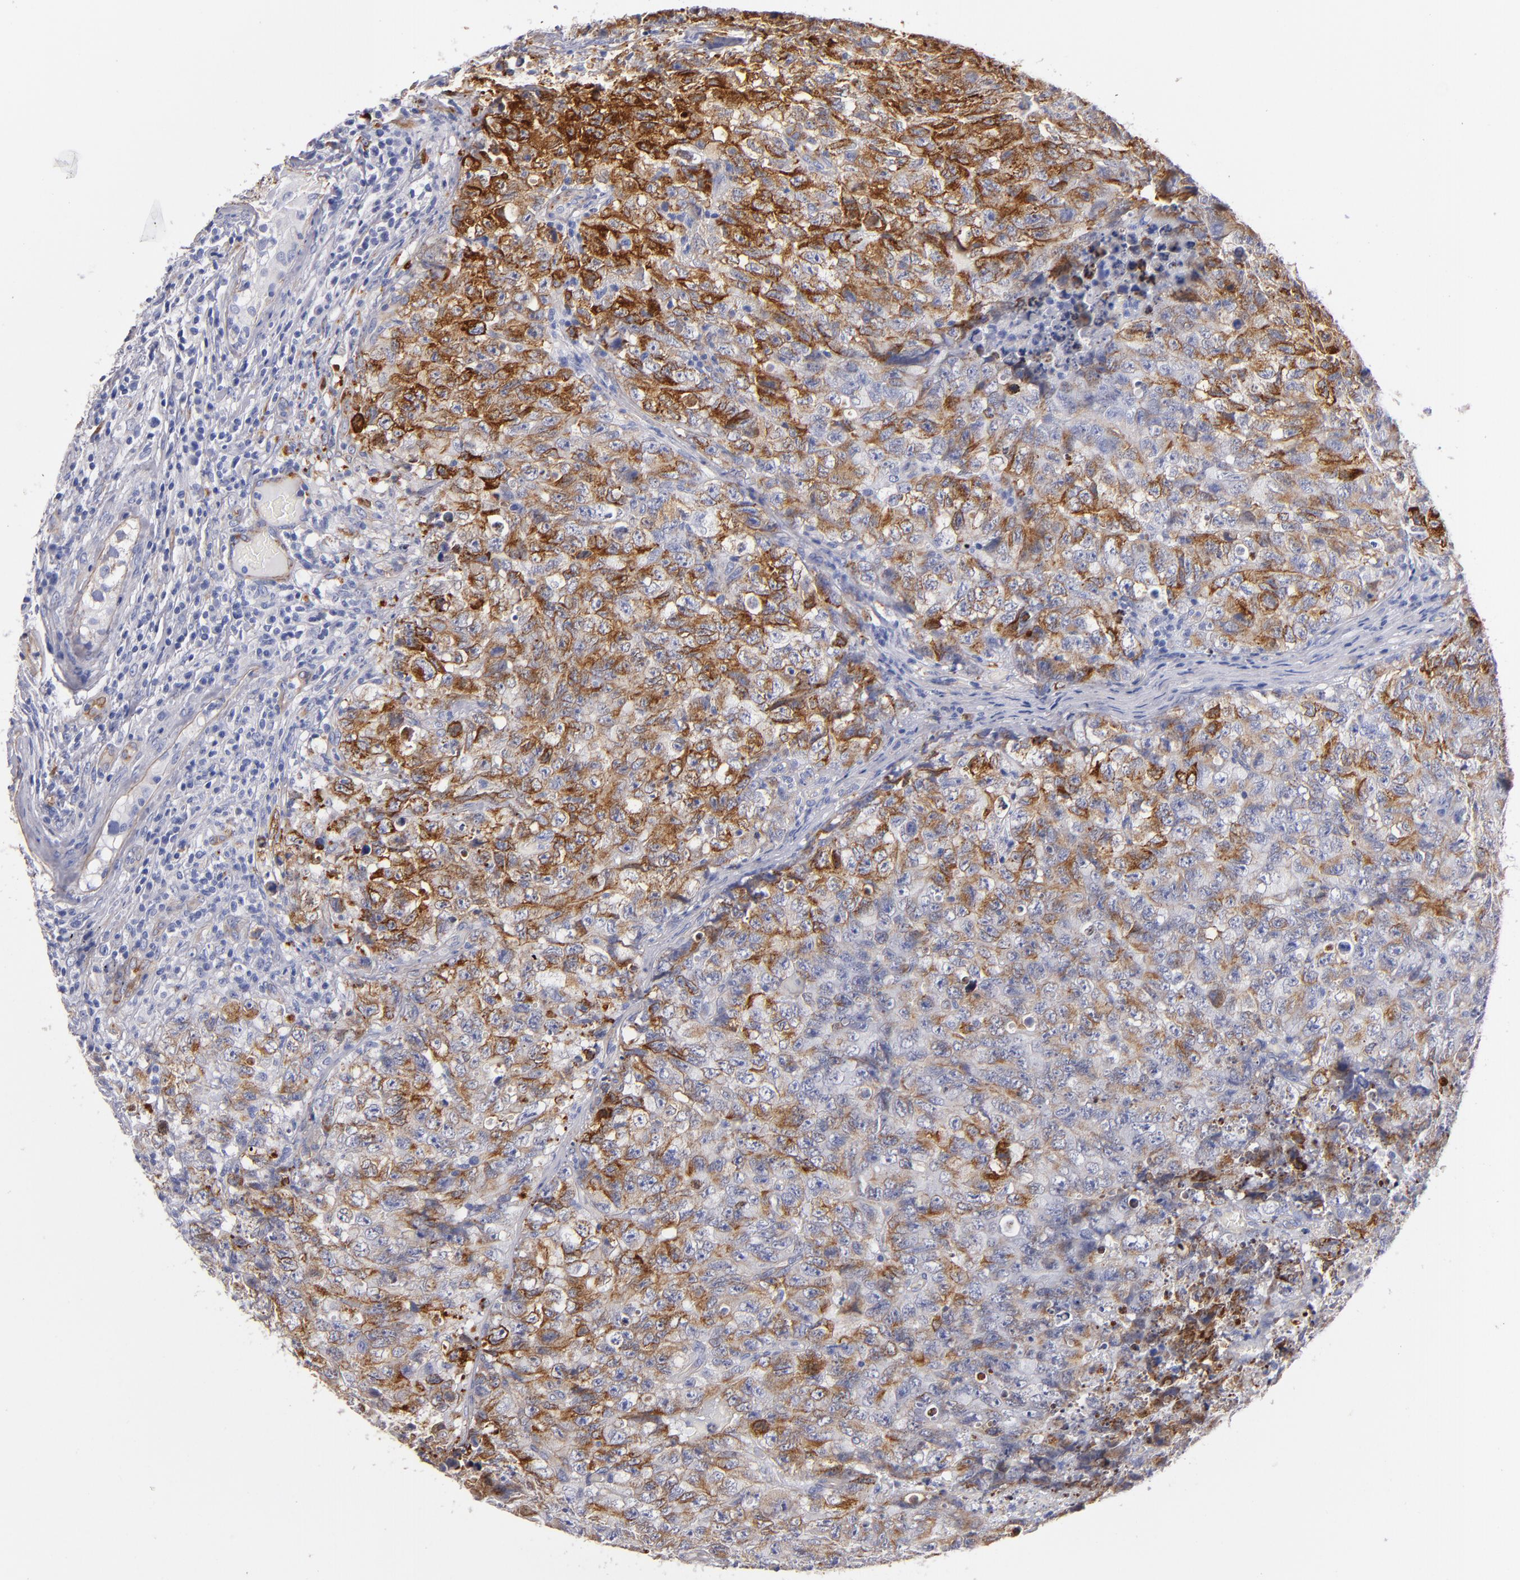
{"staining": {"intensity": "moderate", "quantity": "25%-75%", "location": "cytoplasmic/membranous"}, "tissue": "testis cancer", "cell_type": "Tumor cells", "image_type": "cancer", "snomed": [{"axis": "morphology", "description": "Carcinoma, Embryonal, NOS"}, {"axis": "topography", "description": "Testis"}], "caption": "Brown immunohistochemical staining in human testis embryonal carcinoma shows moderate cytoplasmic/membranous staining in approximately 25%-75% of tumor cells. (DAB IHC with brightfield microscopy, high magnification).", "gene": "LAMC1", "patient": {"sex": "male", "age": 31}}